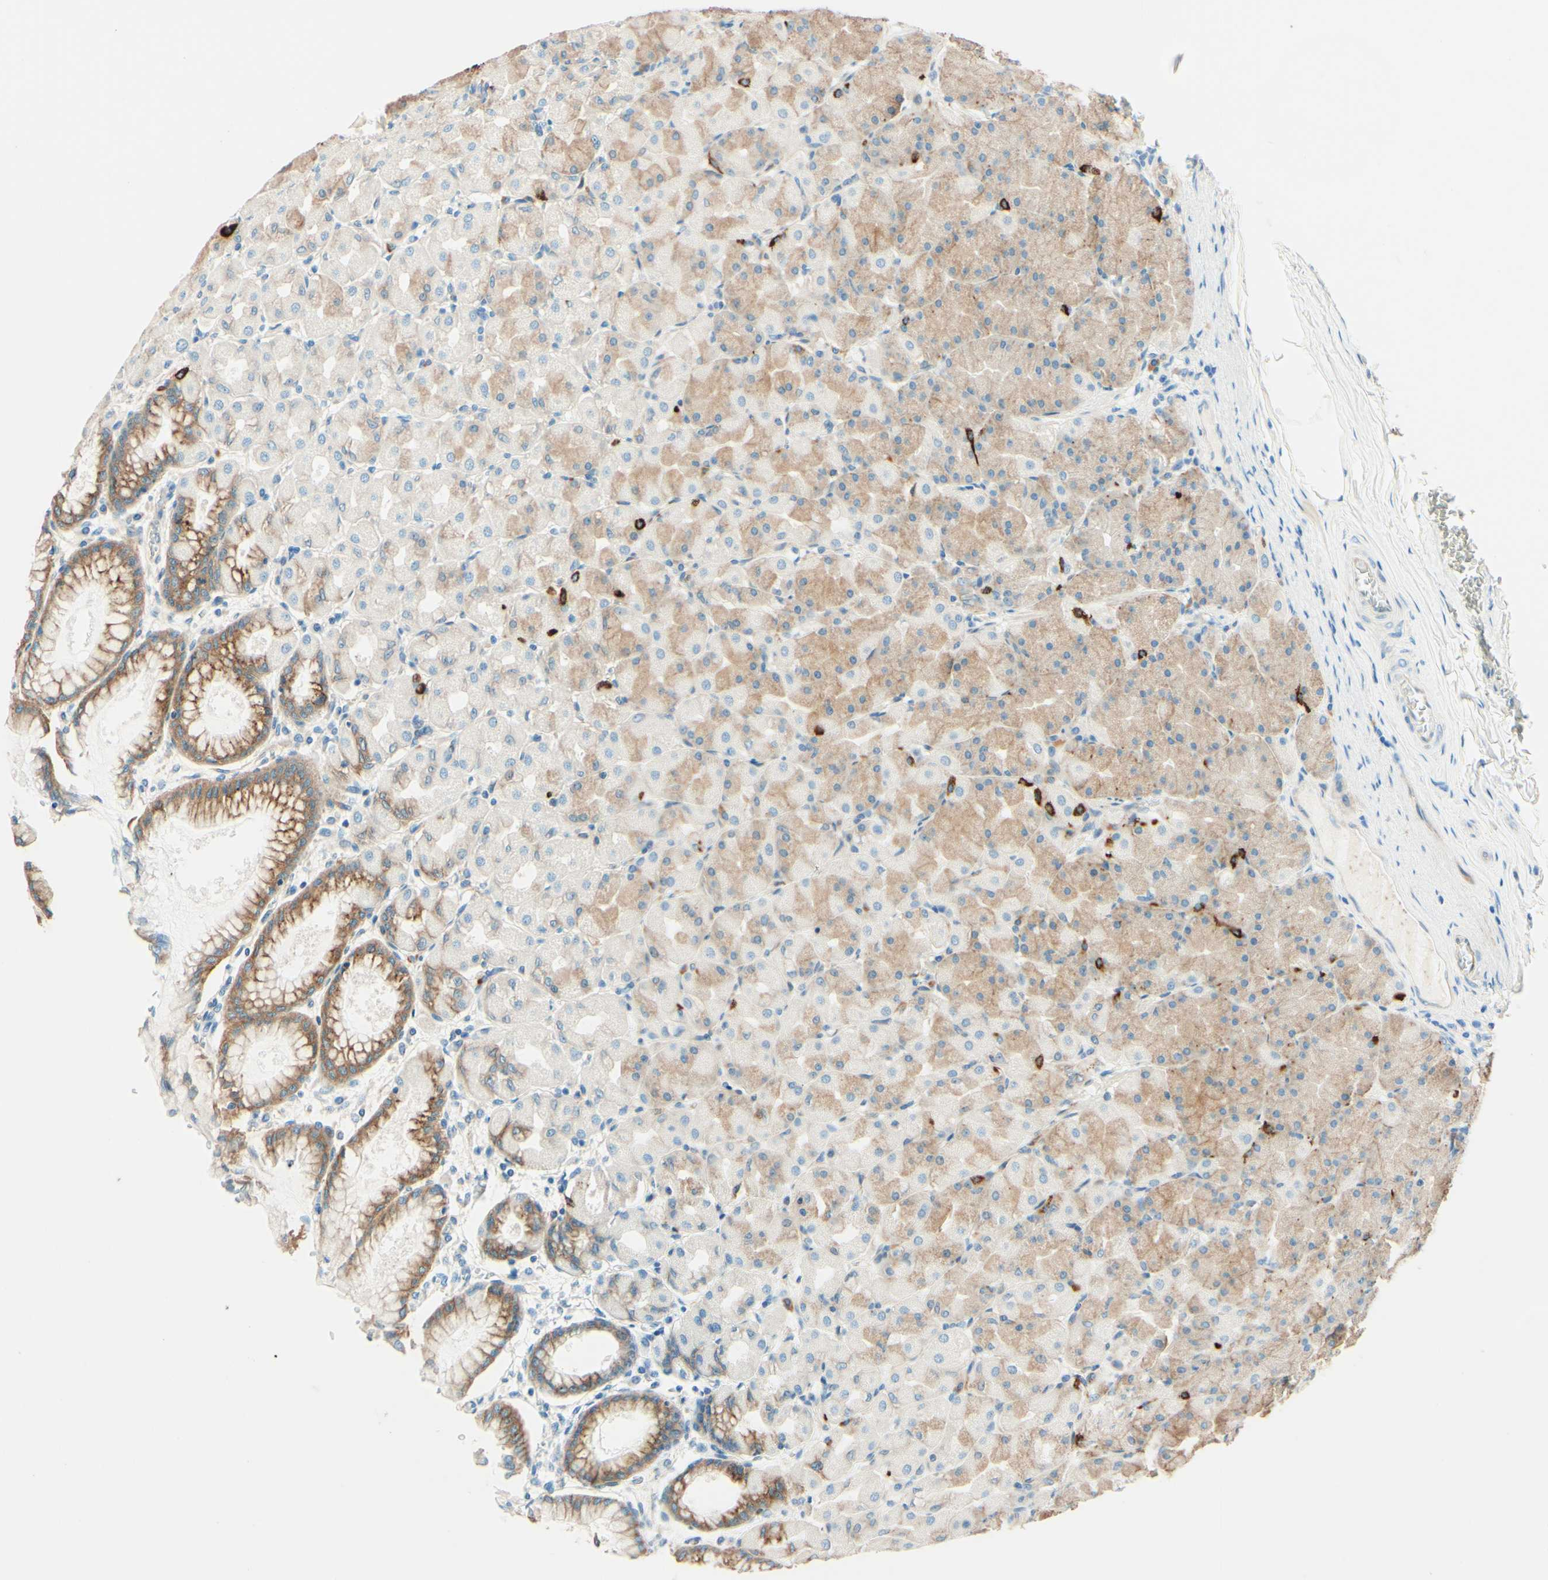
{"staining": {"intensity": "moderate", "quantity": "25%-75%", "location": "cytoplasmic/membranous"}, "tissue": "stomach", "cell_type": "Glandular cells", "image_type": "normal", "snomed": [{"axis": "morphology", "description": "Normal tissue, NOS"}, {"axis": "topography", "description": "Stomach, upper"}], "caption": "Stomach stained with a brown dye displays moderate cytoplasmic/membranous positive expression in about 25%-75% of glandular cells.", "gene": "TAOK2", "patient": {"sex": "female", "age": 56}}